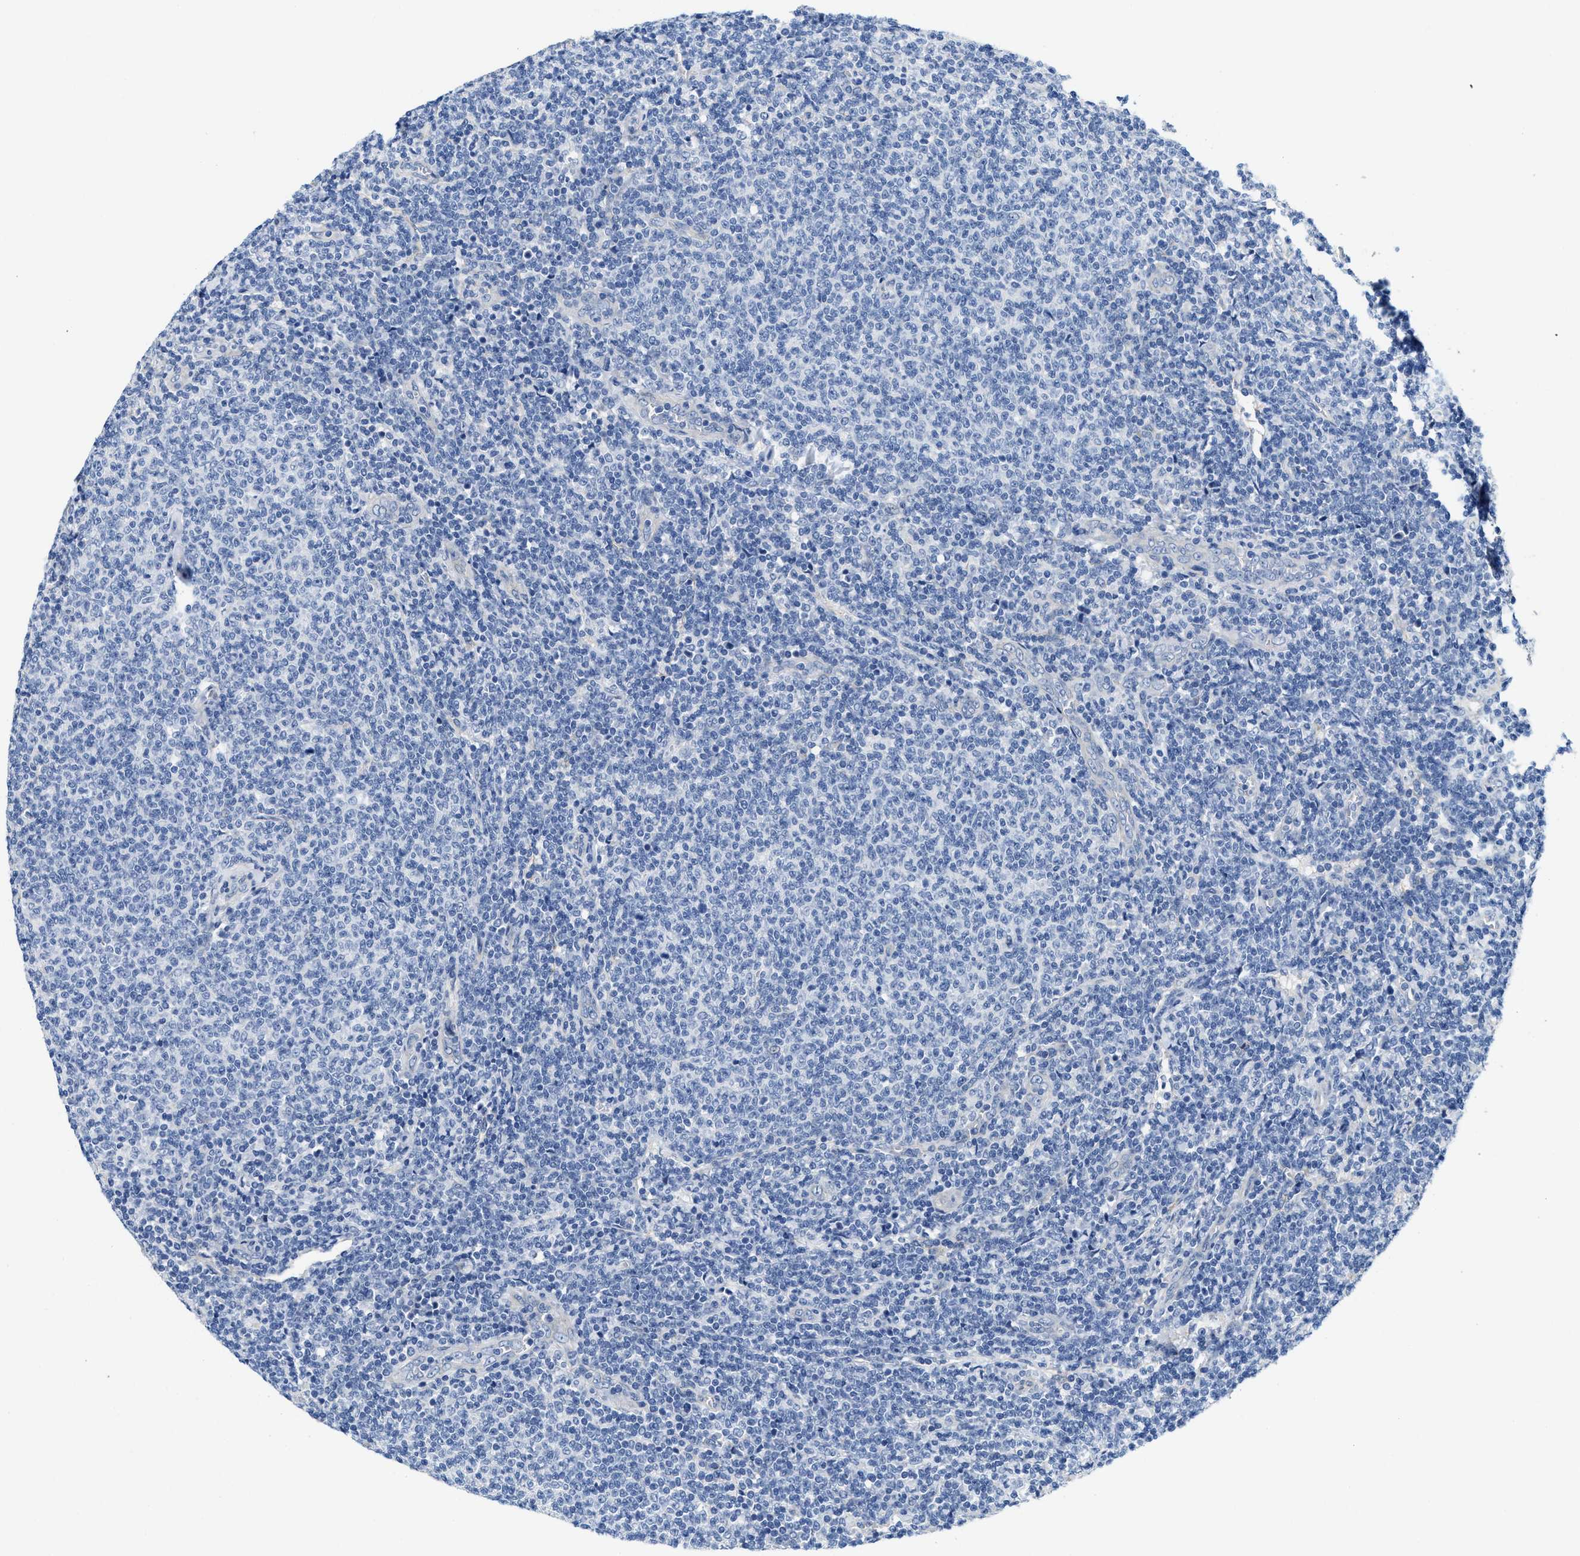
{"staining": {"intensity": "negative", "quantity": "none", "location": "none"}, "tissue": "lymphoma", "cell_type": "Tumor cells", "image_type": "cancer", "snomed": [{"axis": "morphology", "description": "Malignant lymphoma, non-Hodgkin's type, Low grade"}, {"axis": "topography", "description": "Lymph node"}], "caption": "A photomicrograph of lymphoma stained for a protein displays no brown staining in tumor cells. (Immunohistochemistry (ihc), brightfield microscopy, high magnification).", "gene": "DSCAM", "patient": {"sex": "male", "age": 66}}